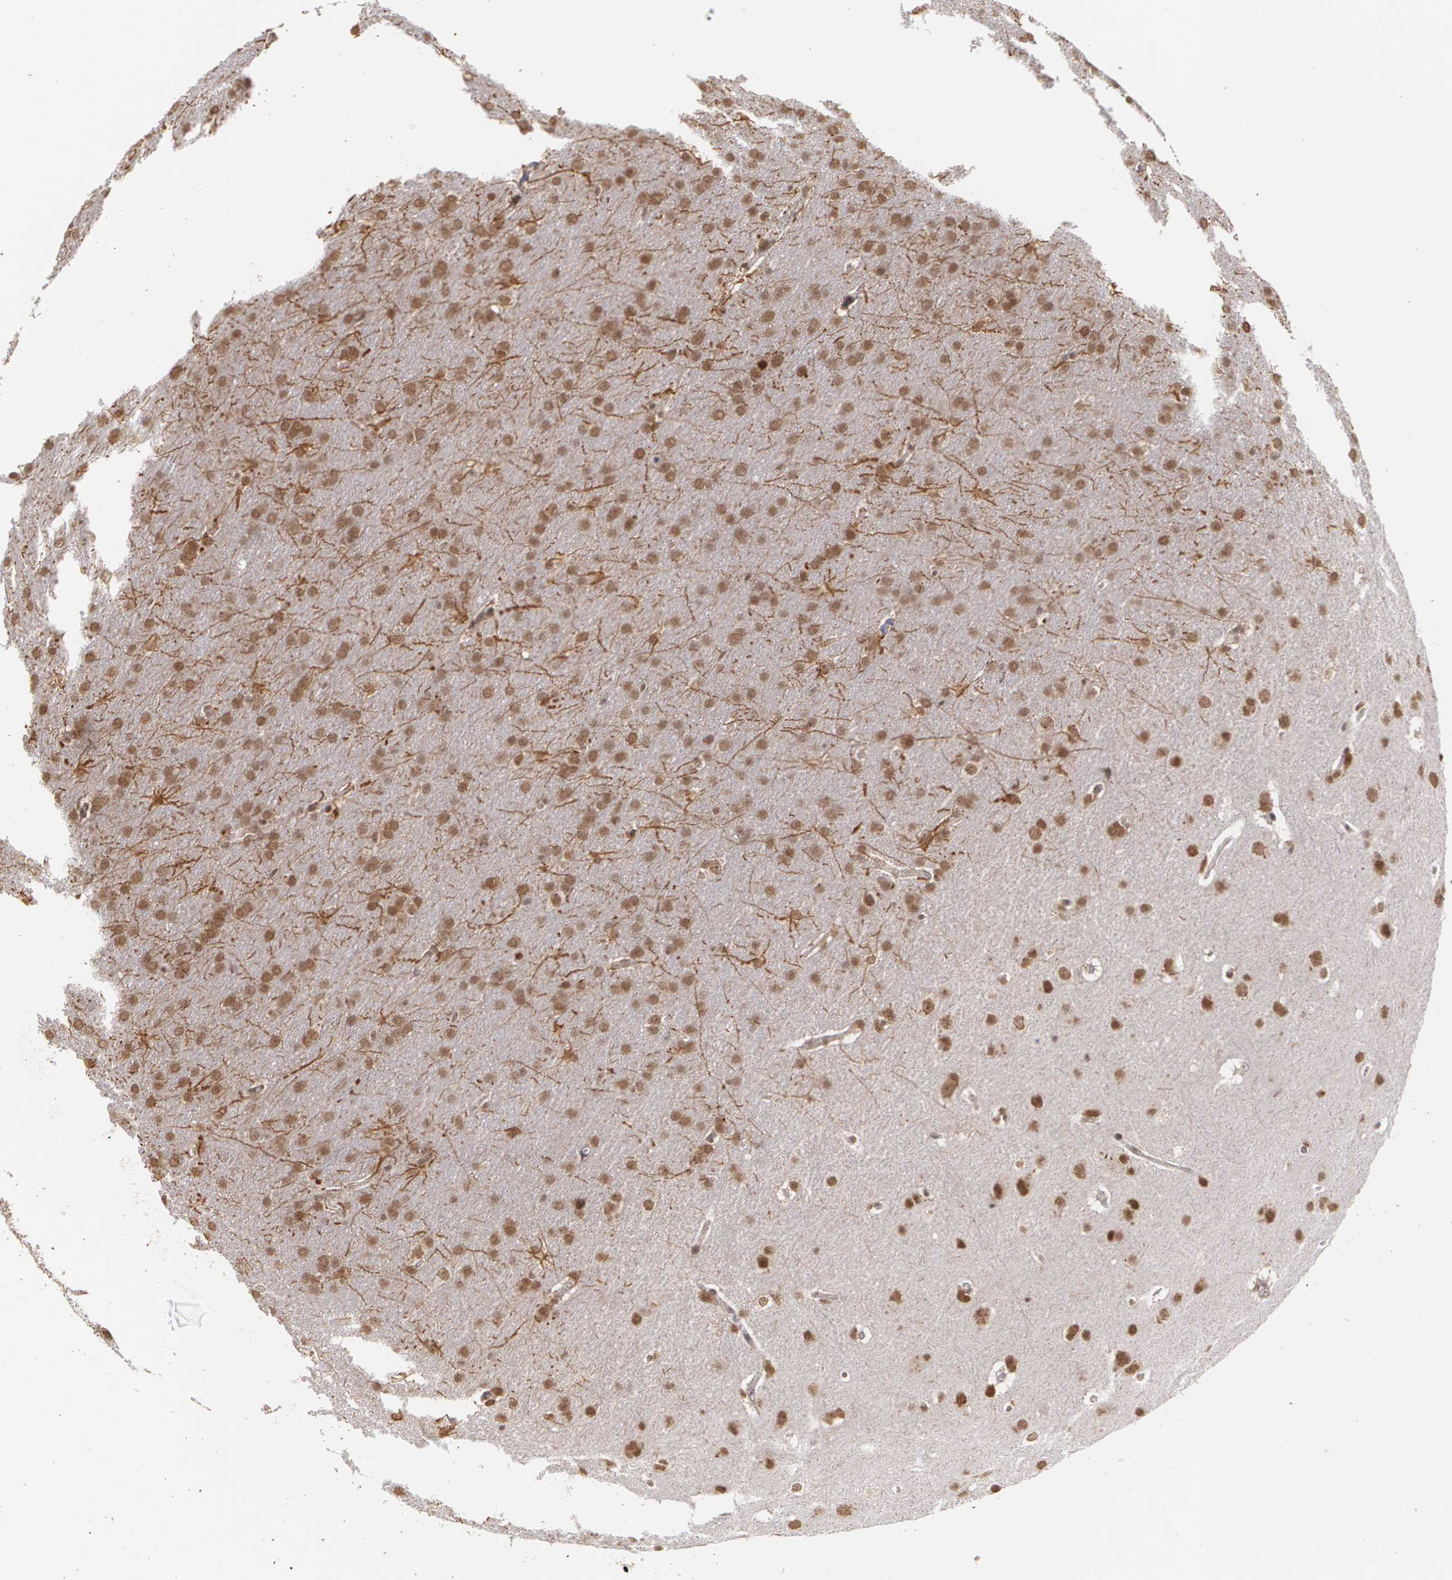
{"staining": {"intensity": "moderate", "quantity": ">75%", "location": "nuclear"}, "tissue": "glioma", "cell_type": "Tumor cells", "image_type": "cancer", "snomed": [{"axis": "morphology", "description": "Glioma, malignant, Low grade"}, {"axis": "topography", "description": "Brain"}], "caption": "High-magnification brightfield microscopy of low-grade glioma (malignant) stained with DAB (brown) and counterstained with hematoxylin (blue). tumor cells exhibit moderate nuclear expression is present in approximately>75% of cells.", "gene": "ZNF75A", "patient": {"sex": "female", "age": 32}}